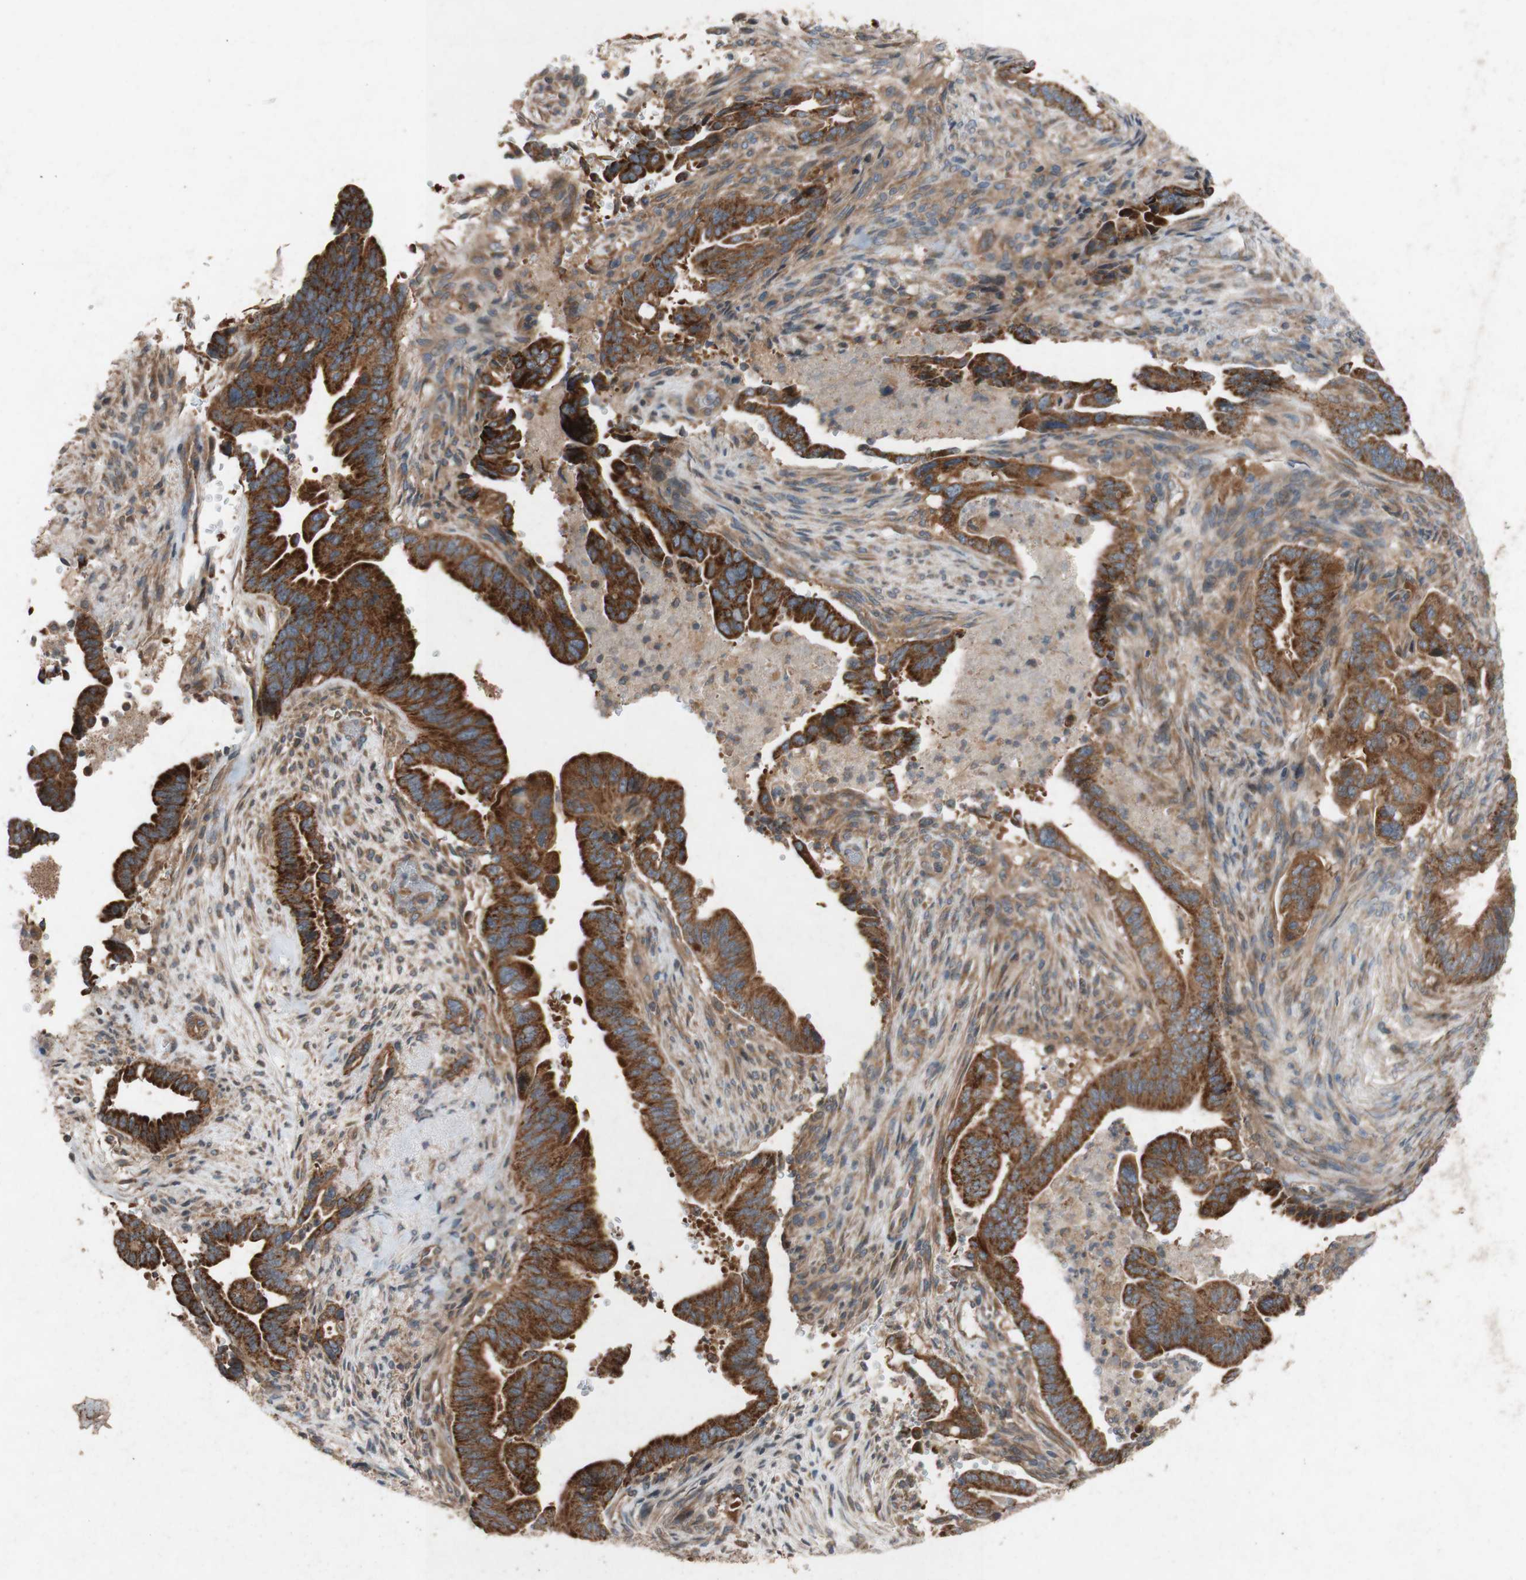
{"staining": {"intensity": "strong", "quantity": ">75%", "location": "cytoplasmic/membranous"}, "tissue": "pancreatic cancer", "cell_type": "Tumor cells", "image_type": "cancer", "snomed": [{"axis": "morphology", "description": "Adenocarcinoma, NOS"}, {"axis": "topography", "description": "Pancreas"}], "caption": "Immunohistochemistry (IHC) of adenocarcinoma (pancreatic) demonstrates high levels of strong cytoplasmic/membranous staining in about >75% of tumor cells. The protein of interest is stained brown, and the nuclei are stained in blue (DAB IHC with brightfield microscopy, high magnification).", "gene": "TST", "patient": {"sex": "male", "age": 70}}